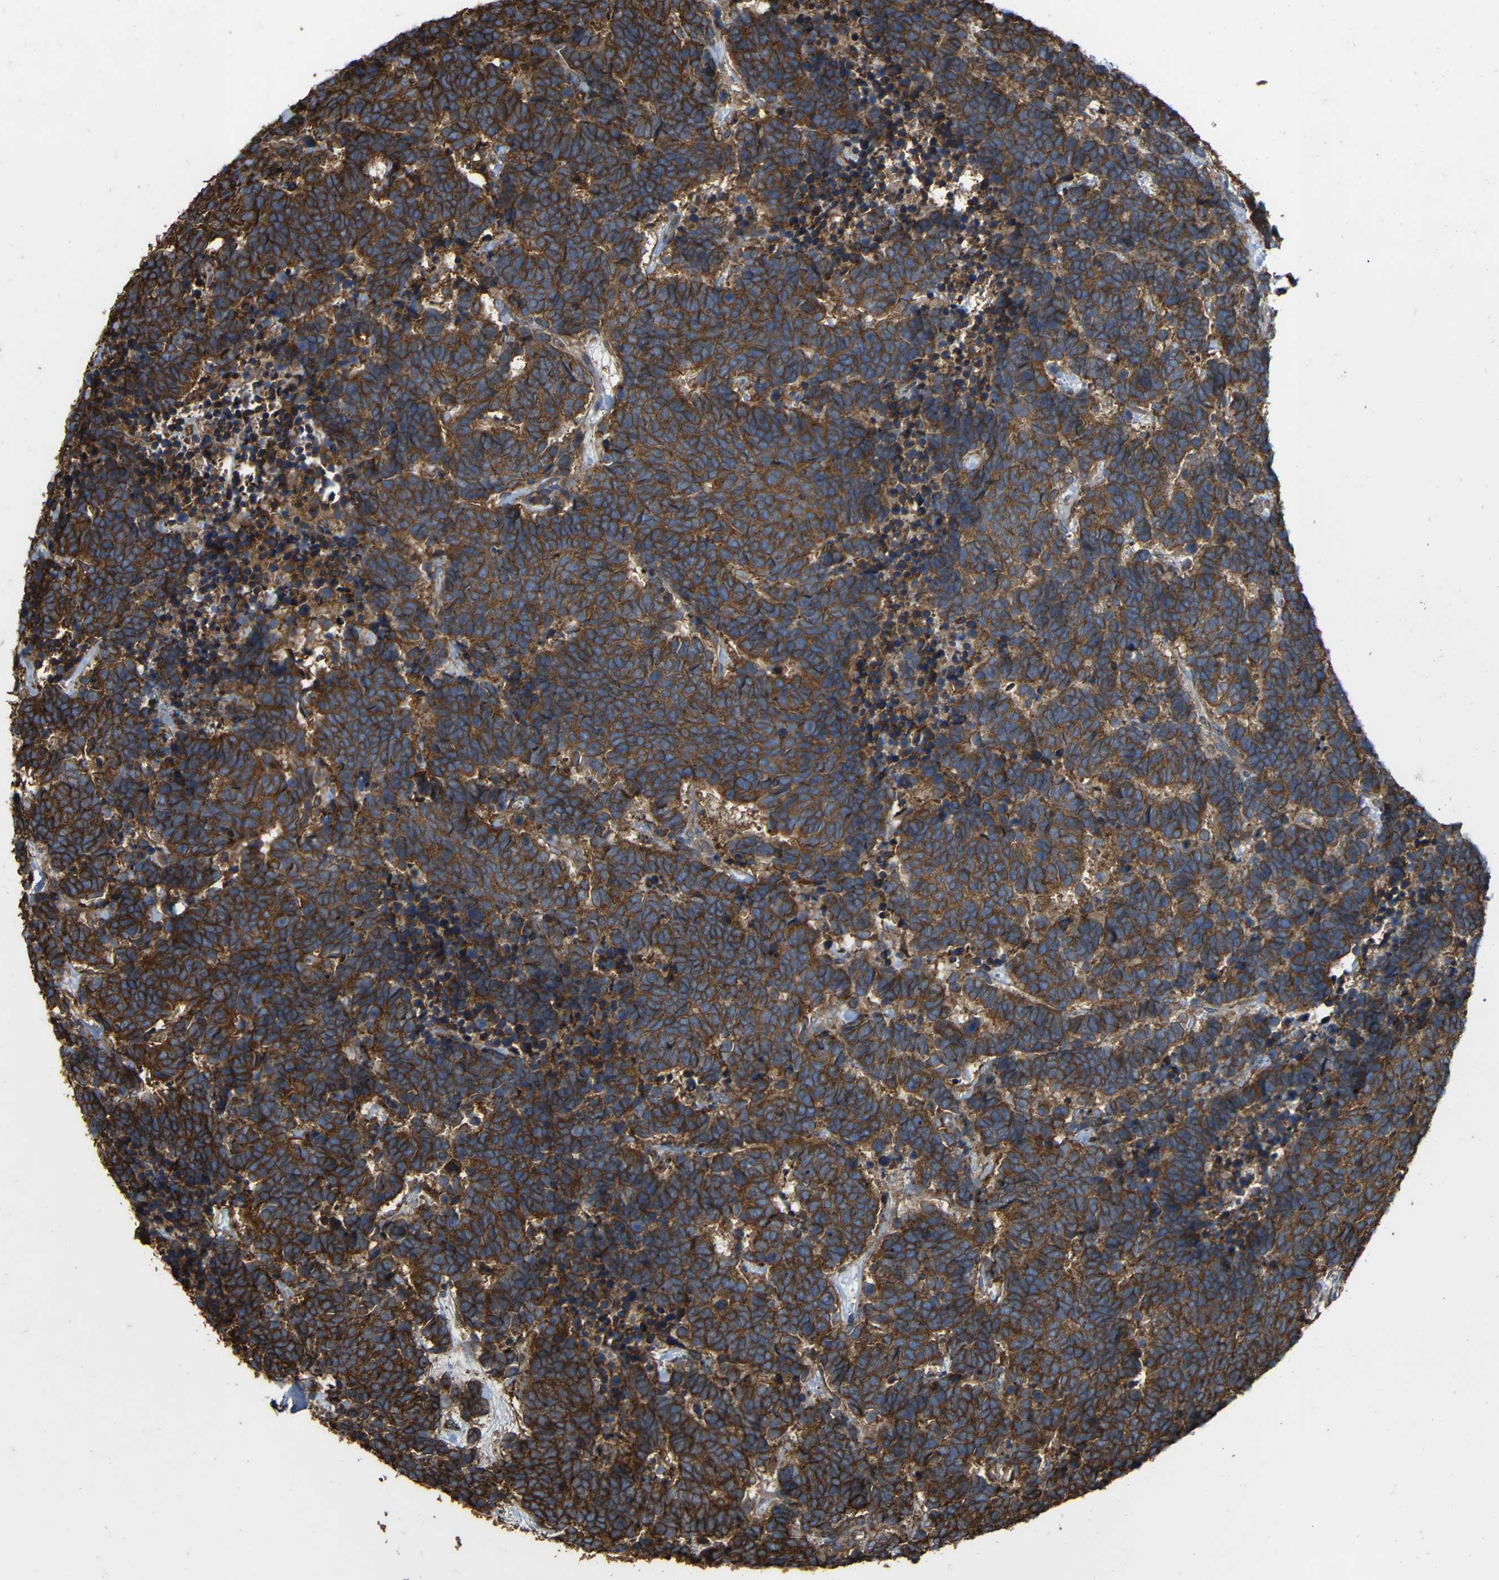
{"staining": {"intensity": "strong", "quantity": ">75%", "location": "cytoplasmic/membranous"}, "tissue": "carcinoid", "cell_type": "Tumor cells", "image_type": "cancer", "snomed": [{"axis": "morphology", "description": "Carcinoma, NOS"}, {"axis": "morphology", "description": "Carcinoid, malignant, NOS"}, {"axis": "topography", "description": "Urinary bladder"}], "caption": "The image exhibits a brown stain indicating the presence of a protein in the cytoplasmic/membranous of tumor cells in carcinoid.", "gene": "TREM2", "patient": {"sex": "male", "age": 57}}